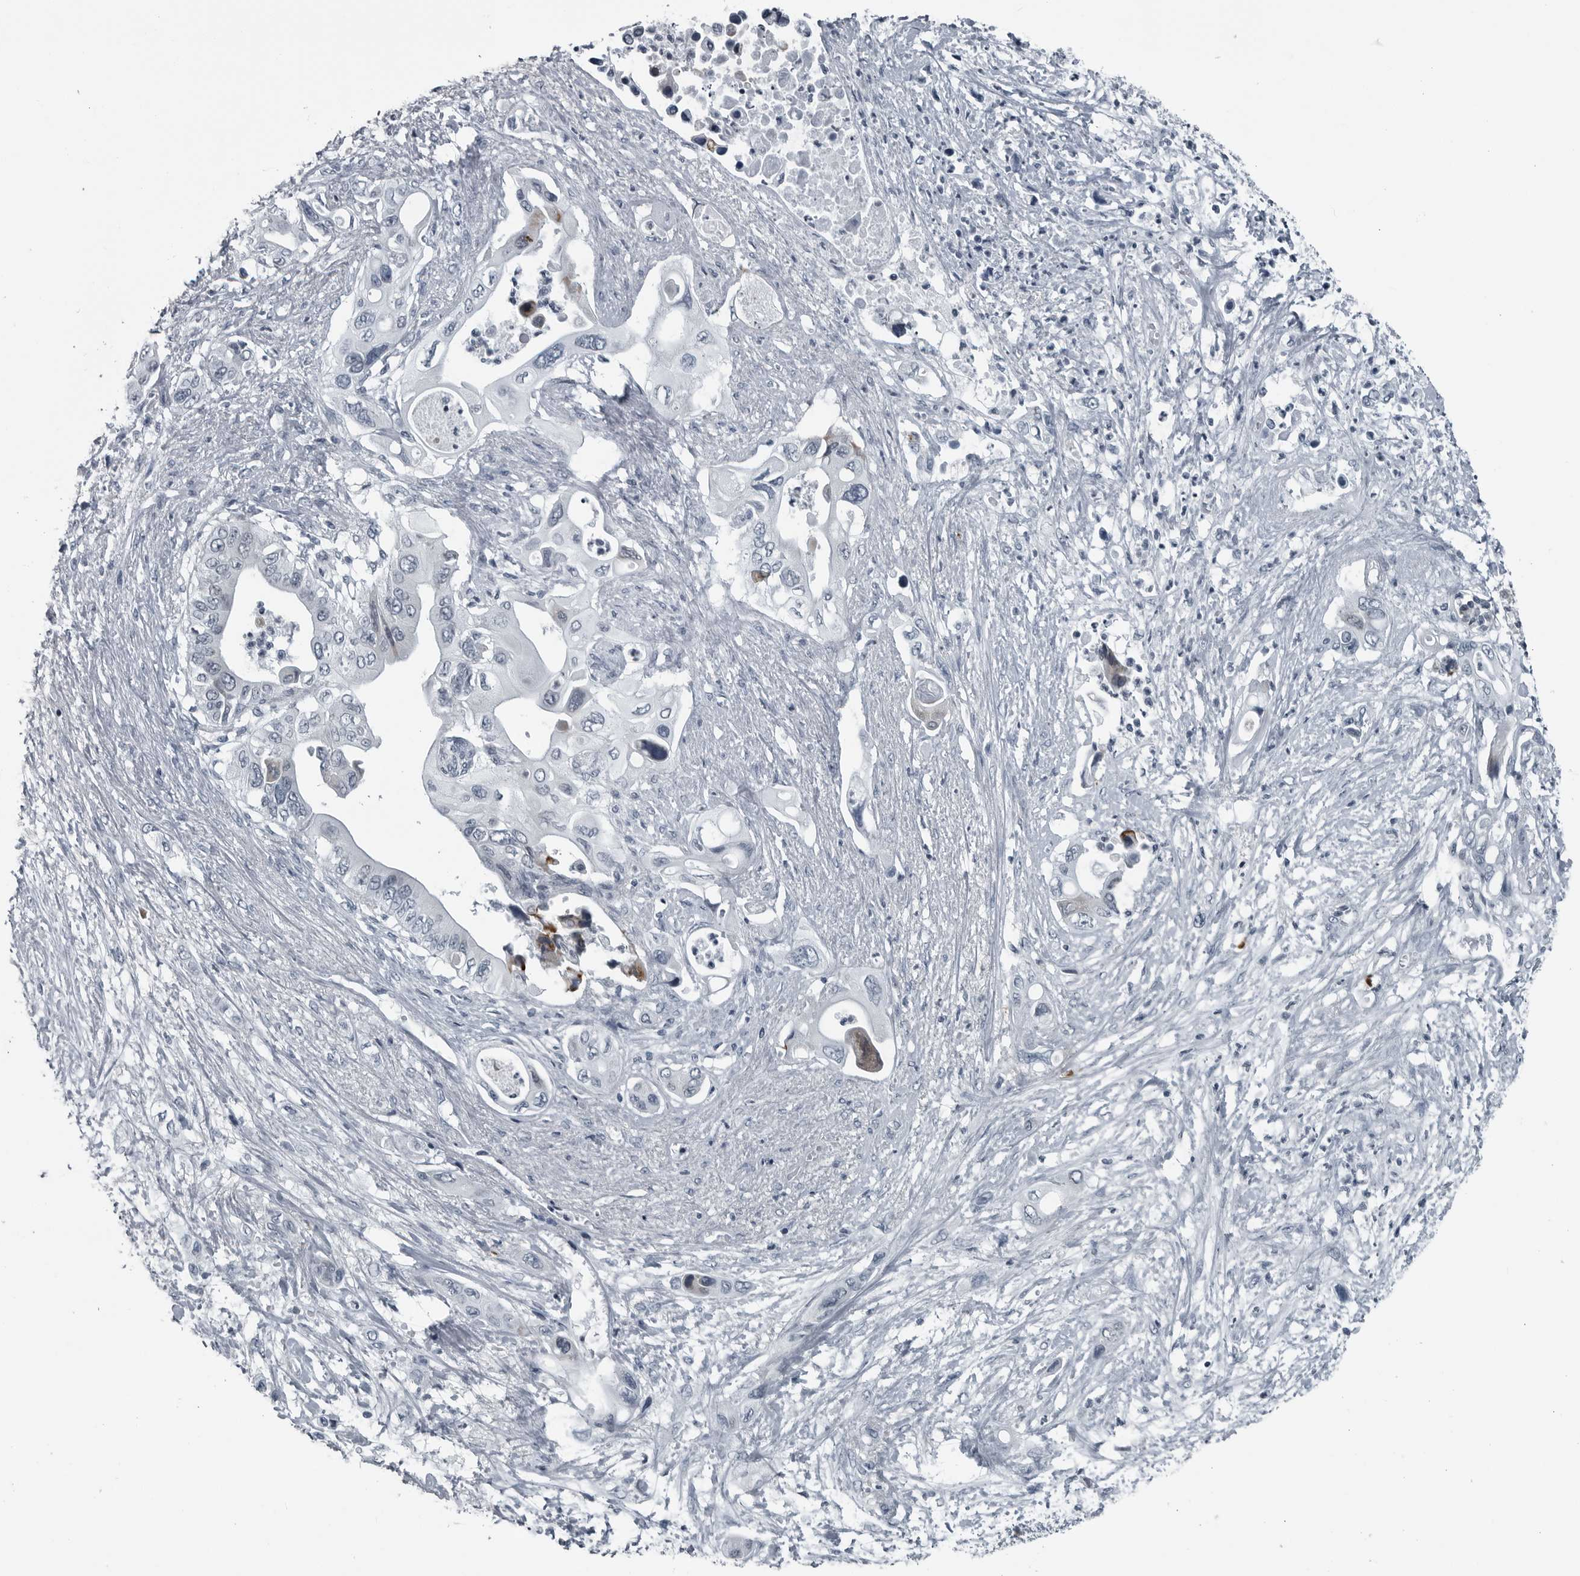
{"staining": {"intensity": "negative", "quantity": "none", "location": "none"}, "tissue": "pancreatic cancer", "cell_type": "Tumor cells", "image_type": "cancer", "snomed": [{"axis": "morphology", "description": "Adenocarcinoma, NOS"}, {"axis": "topography", "description": "Pancreas"}], "caption": "Pancreatic cancer (adenocarcinoma) stained for a protein using immunohistochemistry reveals no positivity tumor cells.", "gene": "DNAAF11", "patient": {"sex": "male", "age": 66}}